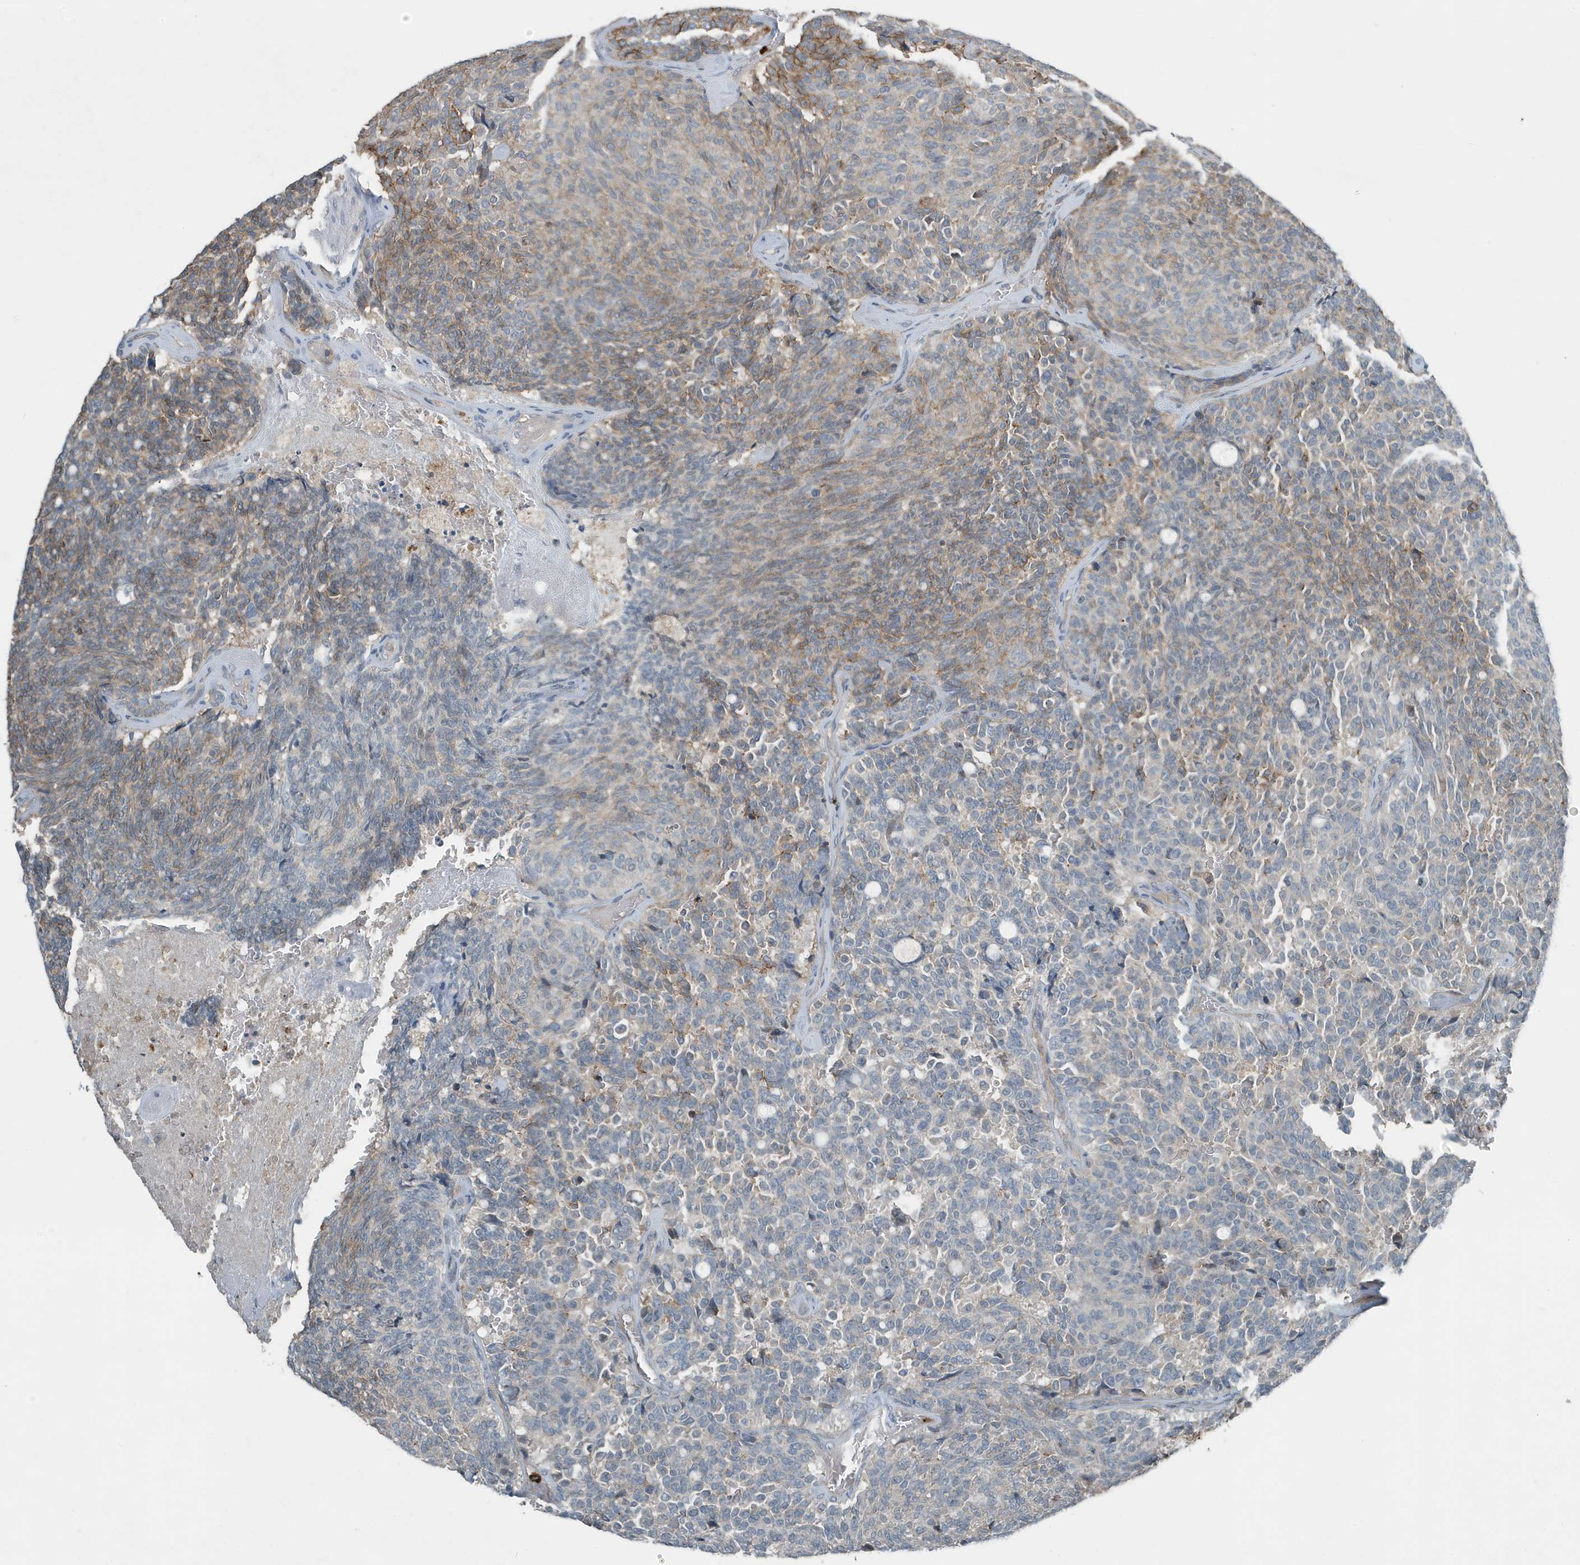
{"staining": {"intensity": "moderate", "quantity": "<25%", "location": "cytoplasmic/membranous"}, "tissue": "carcinoid", "cell_type": "Tumor cells", "image_type": "cancer", "snomed": [{"axis": "morphology", "description": "Carcinoid, malignant, NOS"}, {"axis": "topography", "description": "Pancreas"}], "caption": "Immunohistochemical staining of carcinoid demonstrates low levels of moderate cytoplasmic/membranous protein expression in approximately <25% of tumor cells. (DAB (3,3'-diaminobenzidine) = brown stain, brightfield microscopy at high magnification).", "gene": "DAPP1", "patient": {"sex": "female", "age": 54}}